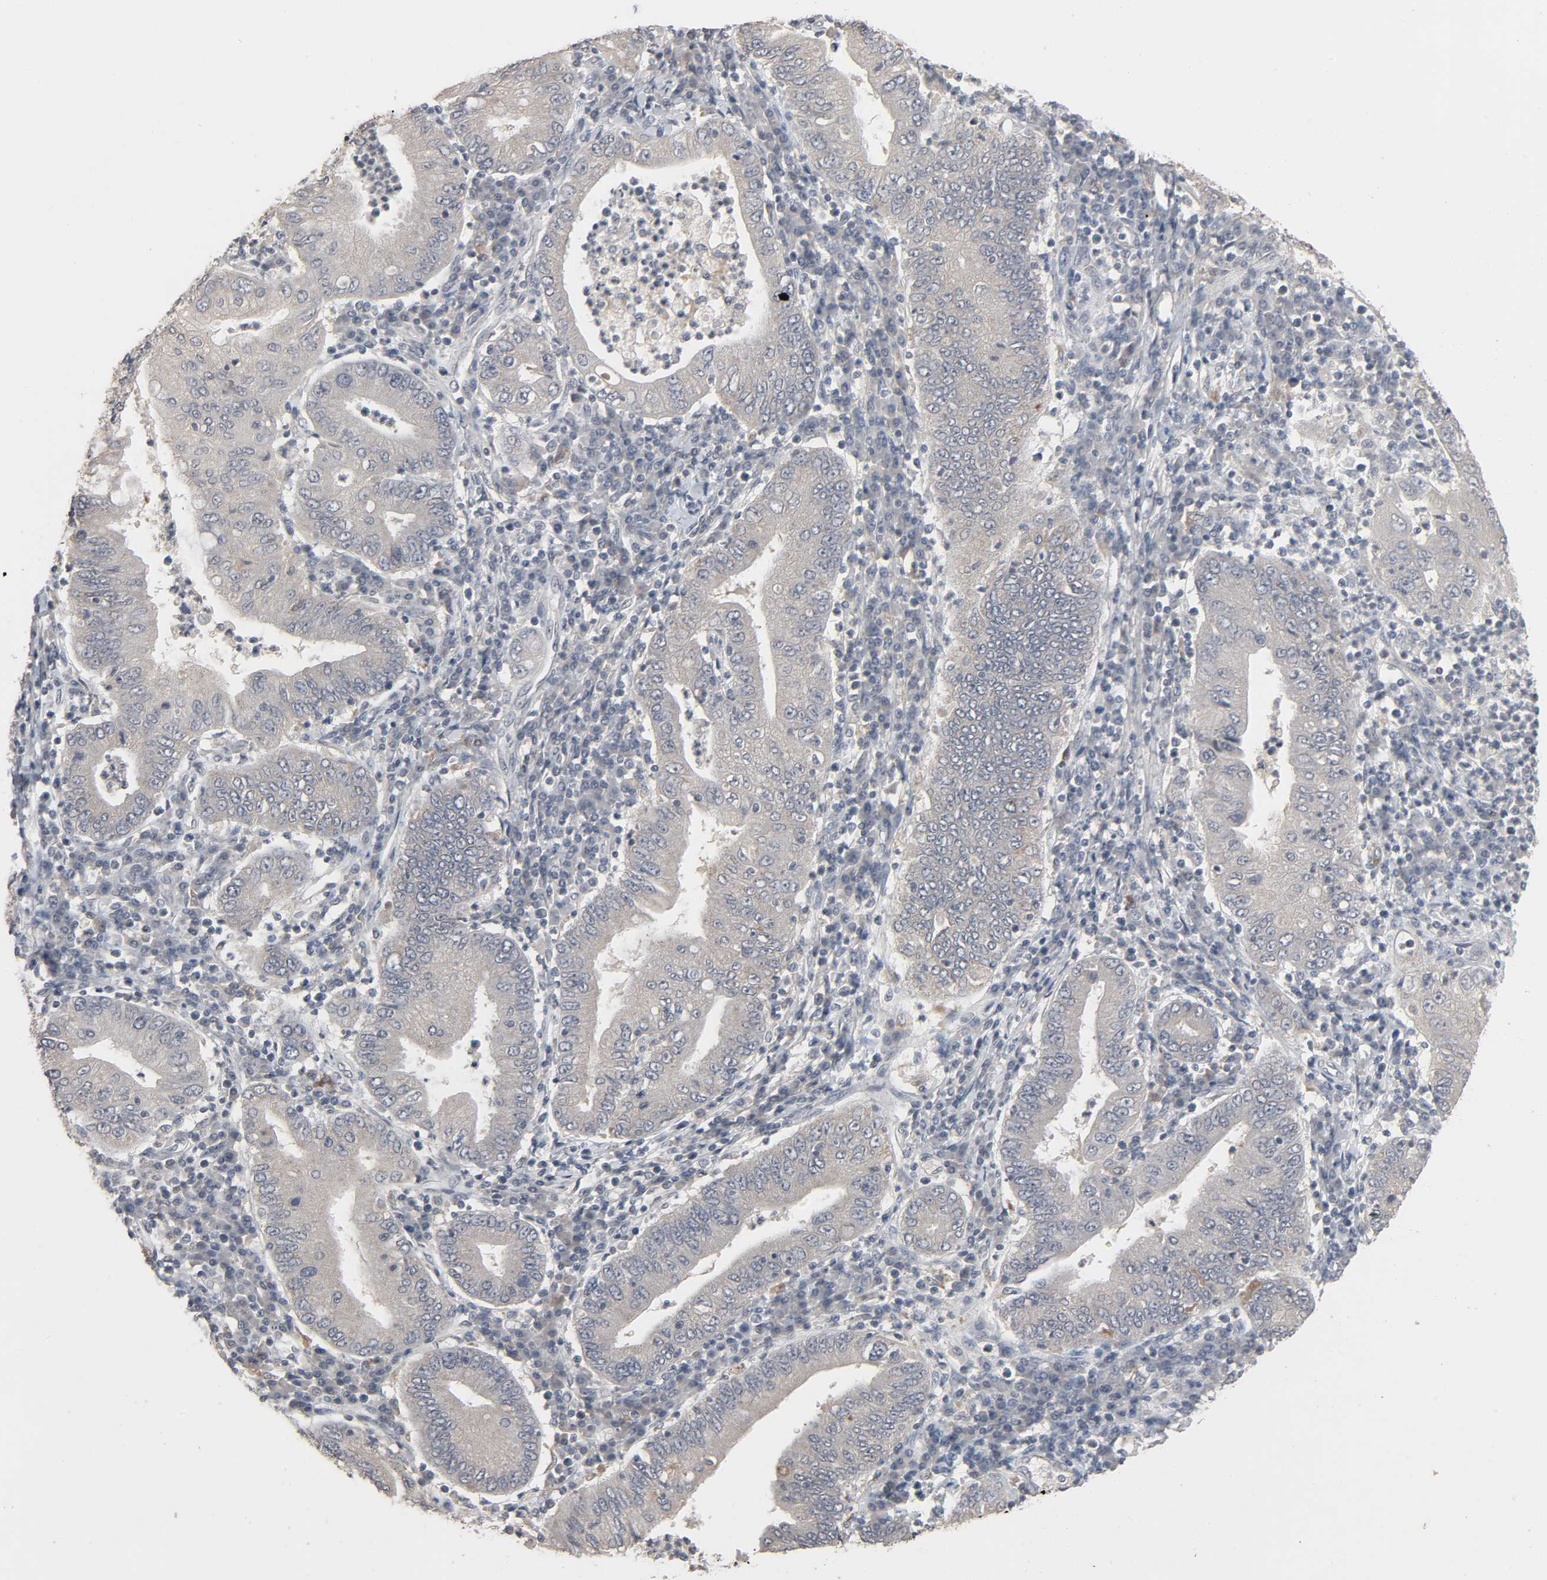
{"staining": {"intensity": "negative", "quantity": "none", "location": "none"}, "tissue": "stomach cancer", "cell_type": "Tumor cells", "image_type": "cancer", "snomed": [{"axis": "morphology", "description": "Normal tissue, NOS"}, {"axis": "morphology", "description": "Adenocarcinoma, NOS"}, {"axis": "topography", "description": "Esophagus"}, {"axis": "topography", "description": "Stomach, upper"}, {"axis": "topography", "description": "Peripheral nerve tissue"}], "caption": "Immunohistochemistry of human stomach cancer reveals no staining in tumor cells. (DAB (3,3'-diaminobenzidine) immunohistochemistry (IHC) with hematoxylin counter stain).", "gene": "ZNF222", "patient": {"sex": "male", "age": 62}}